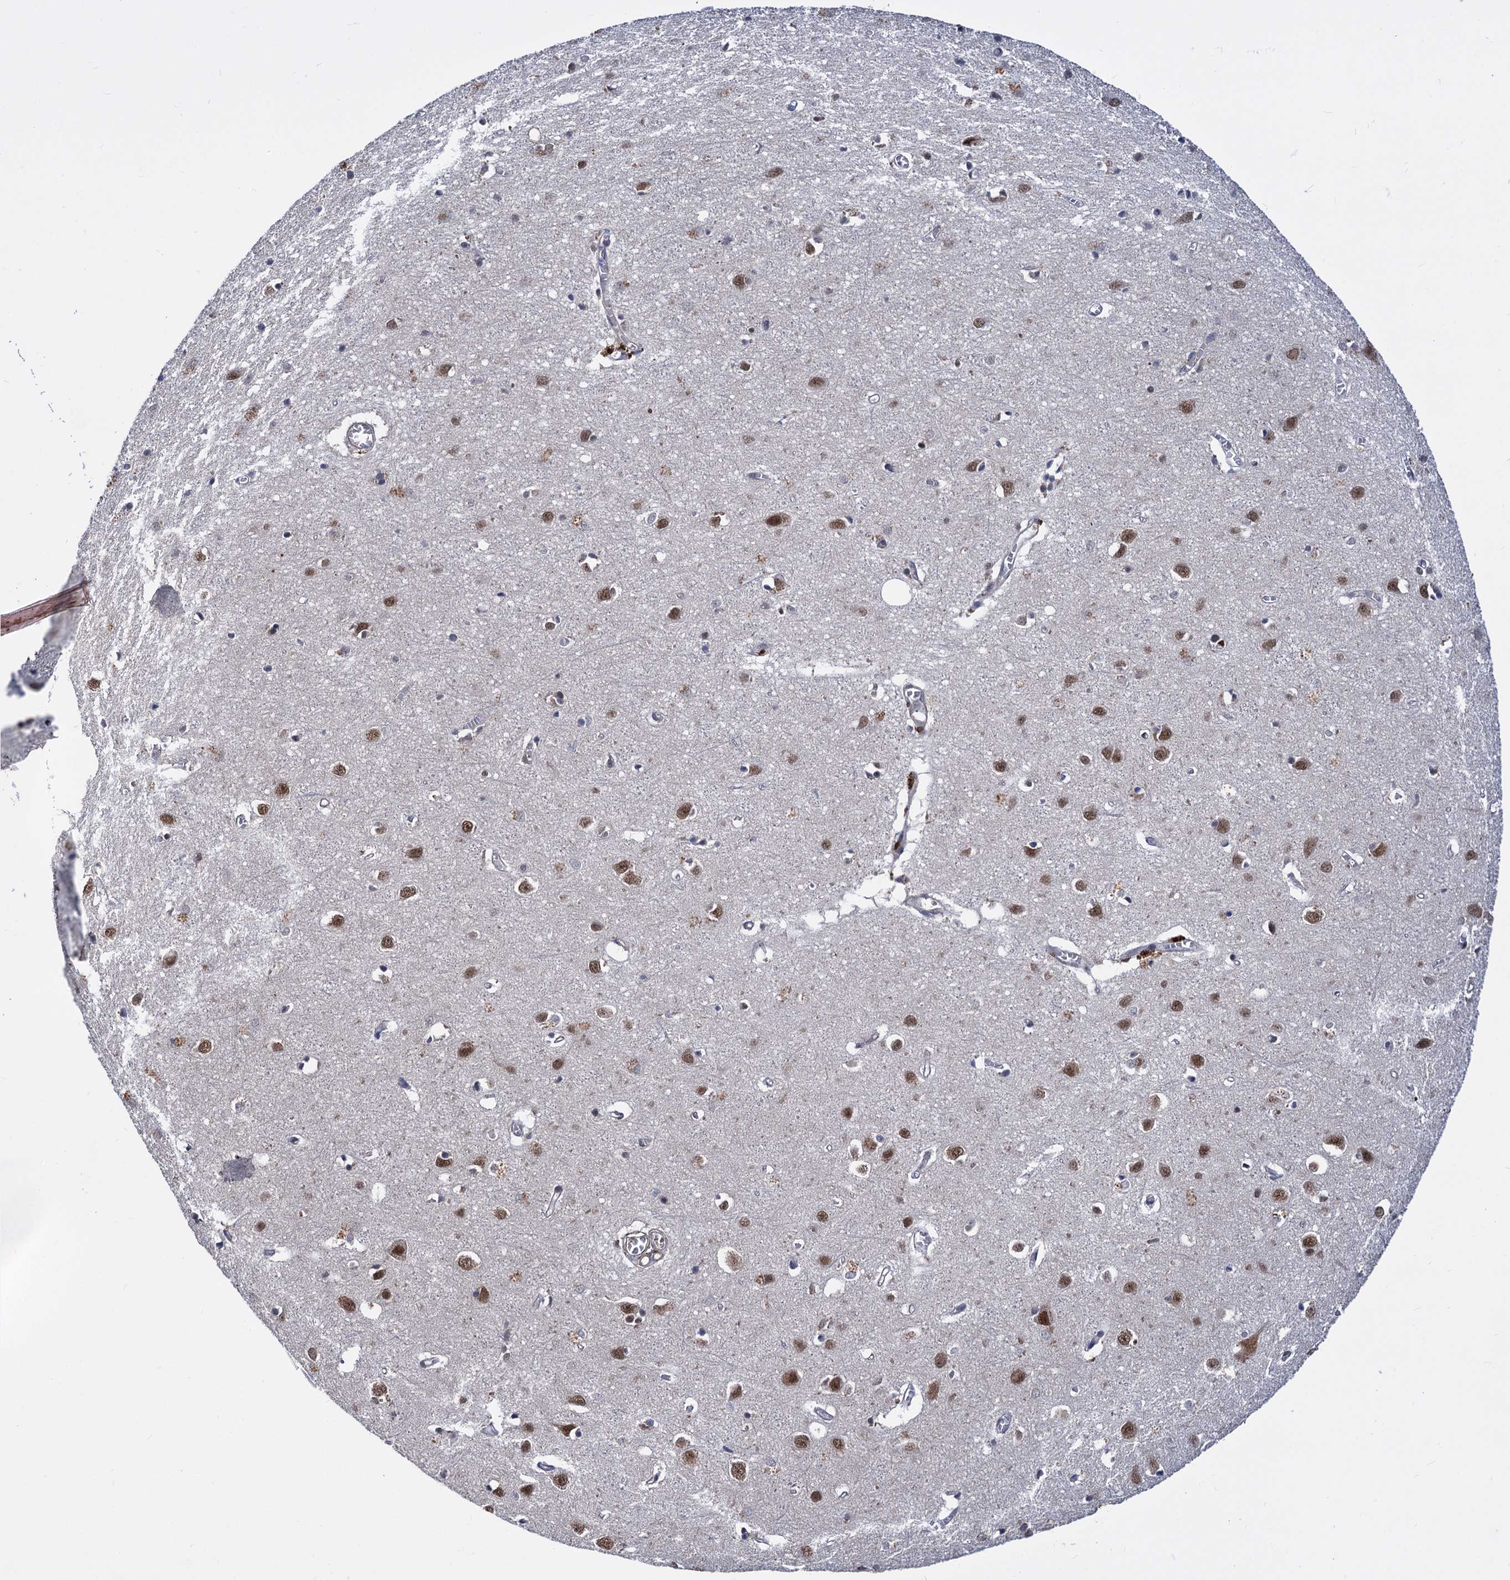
{"staining": {"intensity": "negative", "quantity": "none", "location": "none"}, "tissue": "cerebral cortex", "cell_type": "Endothelial cells", "image_type": "normal", "snomed": [{"axis": "morphology", "description": "Normal tissue, NOS"}, {"axis": "topography", "description": "Cerebral cortex"}], "caption": "IHC histopathology image of benign cerebral cortex: human cerebral cortex stained with DAB displays no significant protein staining in endothelial cells. (Stains: DAB immunohistochemistry with hematoxylin counter stain, Microscopy: brightfield microscopy at high magnification).", "gene": "PSMD4", "patient": {"sex": "female", "age": 64}}